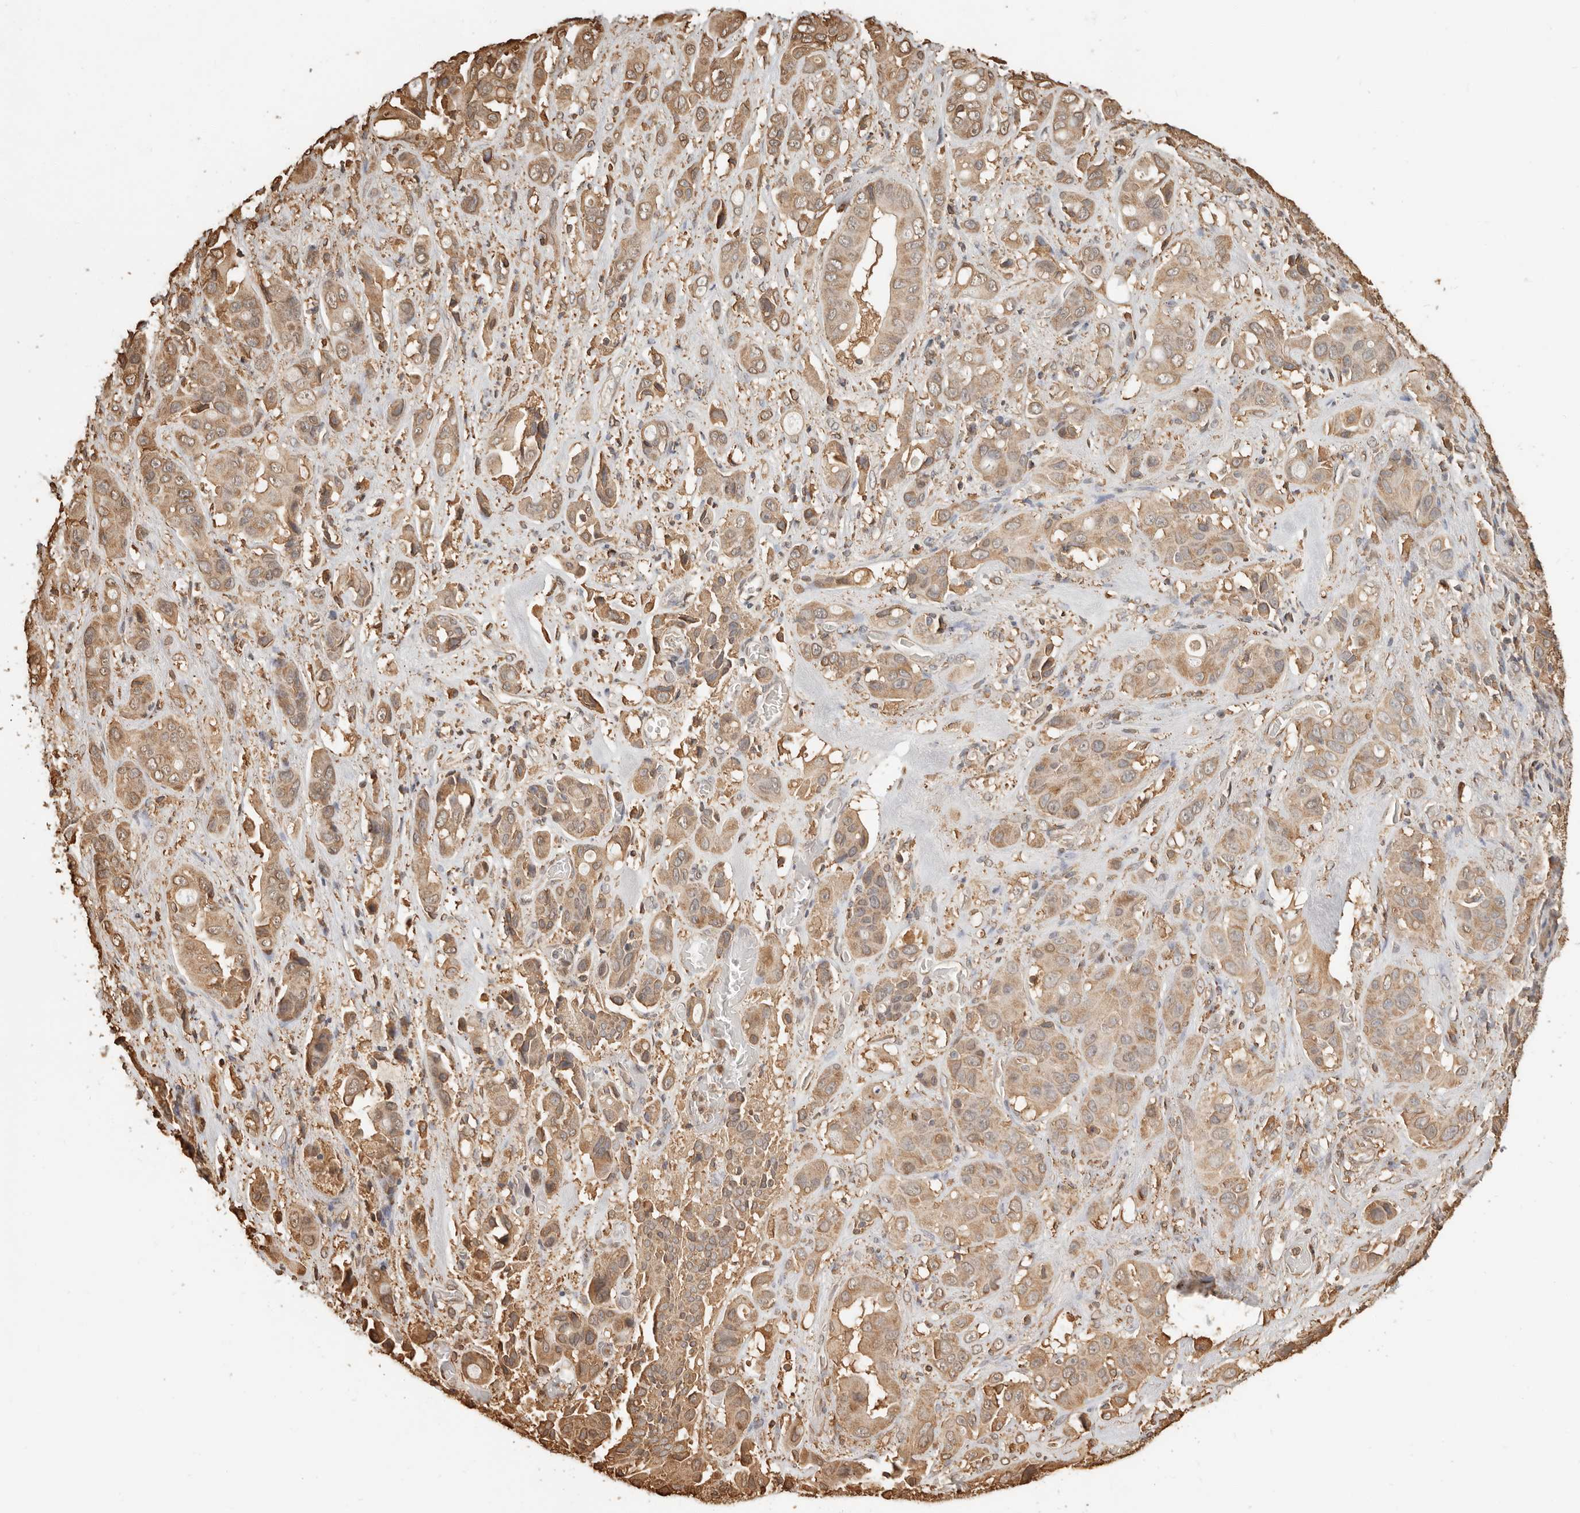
{"staining": {"intensity": "moderate", "quantity": ">75%", "location": "cytoplasmic/membranous"}, "tissue": "liver cancer", "cell_type": "Tumor cells", "image_type": "cancer", "snomed": [{"axis": "morphology", "description": "Cholangiocarcinoma"}, {"axis": "topography", "description": "Liver"}], "caption": "Liver cancer stained with DAB immunohistochemistry exhibits medium levels of moderate cytoplasmic/membranous expression in about >75% of tumor cells.", "gene": "ARHGEF10L", "patient": {"sex": "female", "age": 52}}